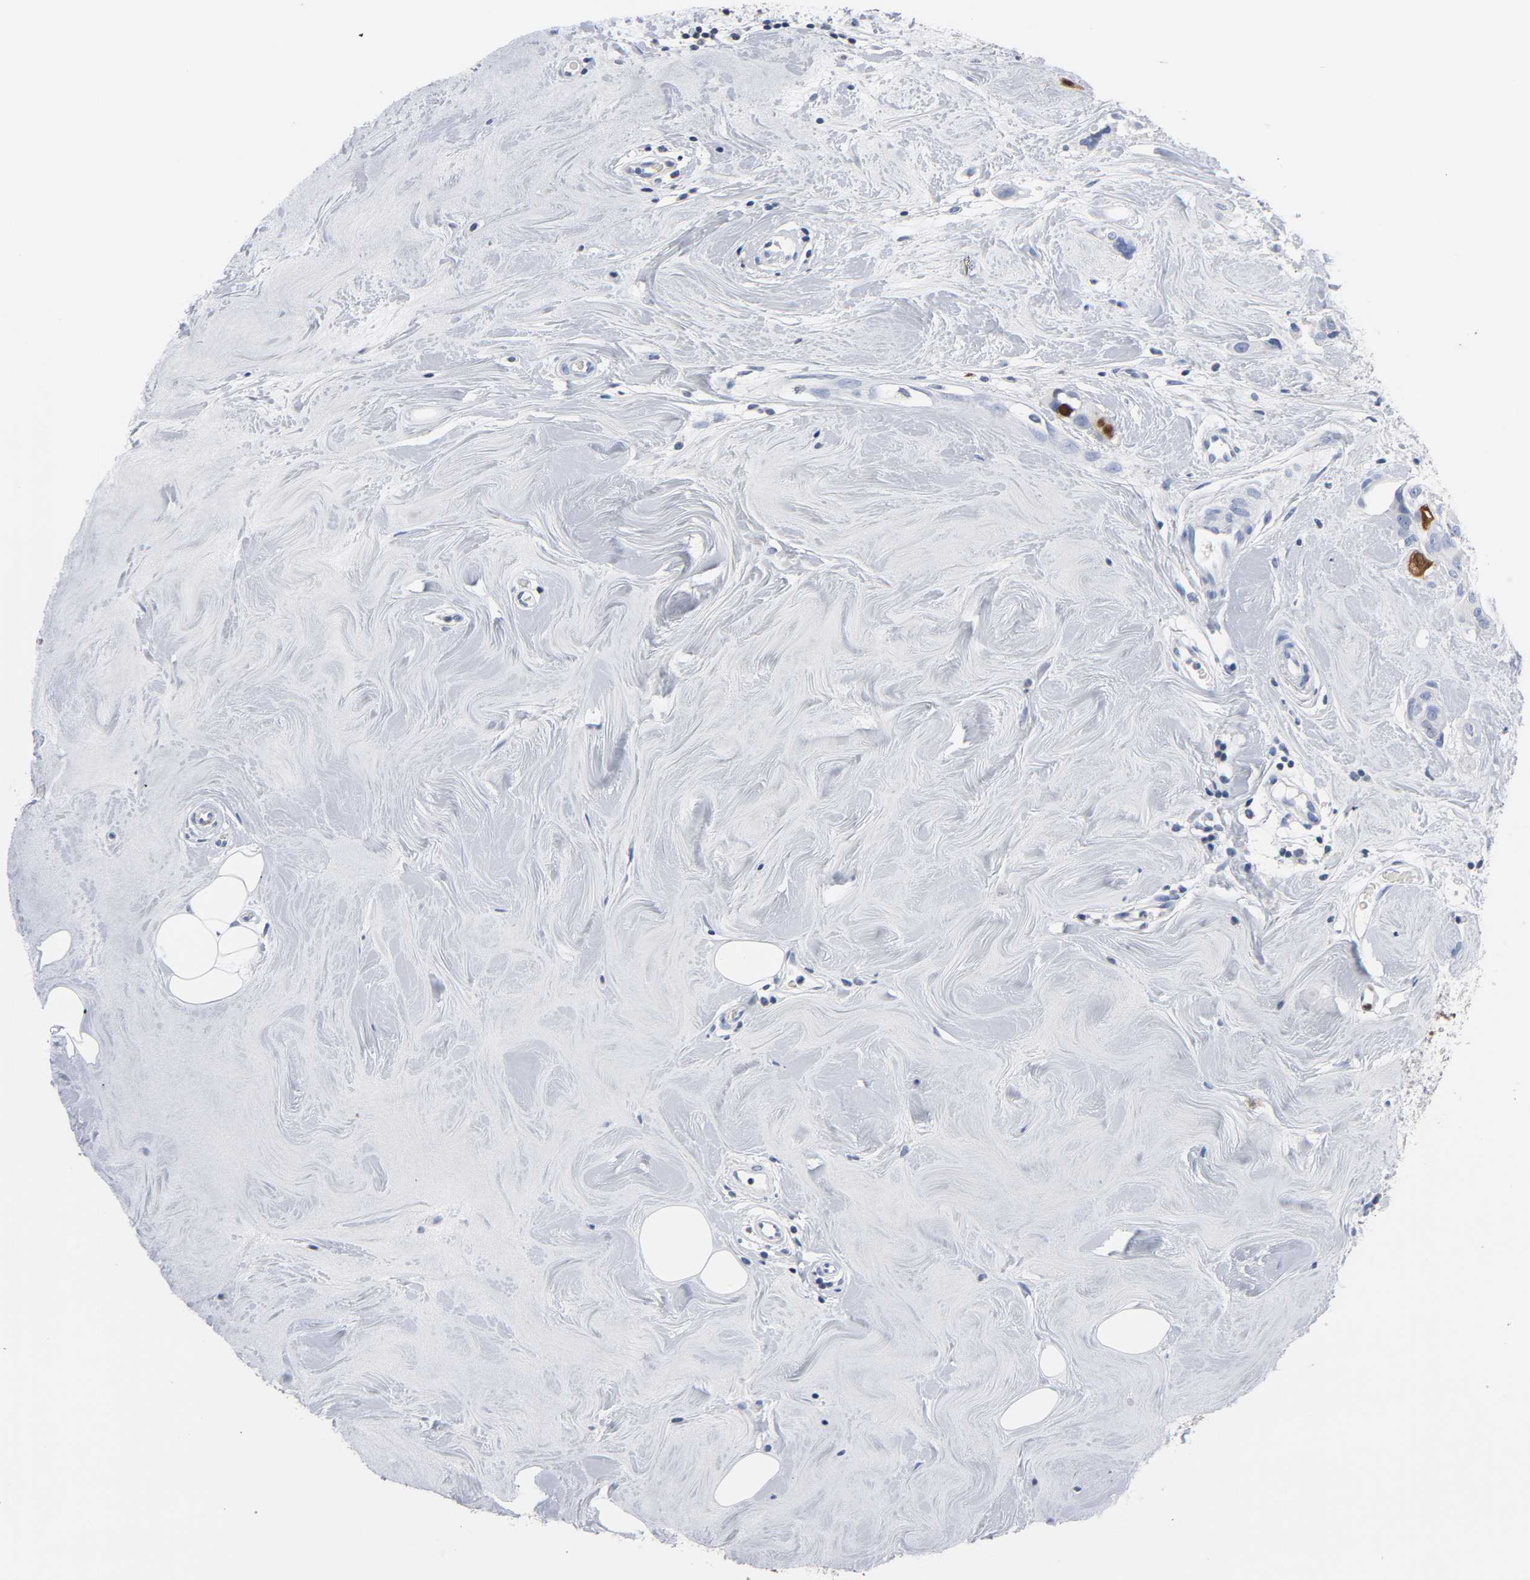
{"staining": {"intensity": "strong", "quantity": "<25%", "location": "nuclear"}, "tissue": "breast cancer", "cell_type": "Tumor cells", "image_type": "cancer", "snomed": [{"axis": "morphology", "description": "Duct carcinoma"}, {"axis": "topography", "description": "Breast"}], "caption": "Immunohistochemistry (IHC) of human intraductal carcinoma (breast) shows medium levels of strong nuclear expression in about <25% of tumor cells.", "gene": "CDC20", "patient": {"sex": "female", "age": 40}}